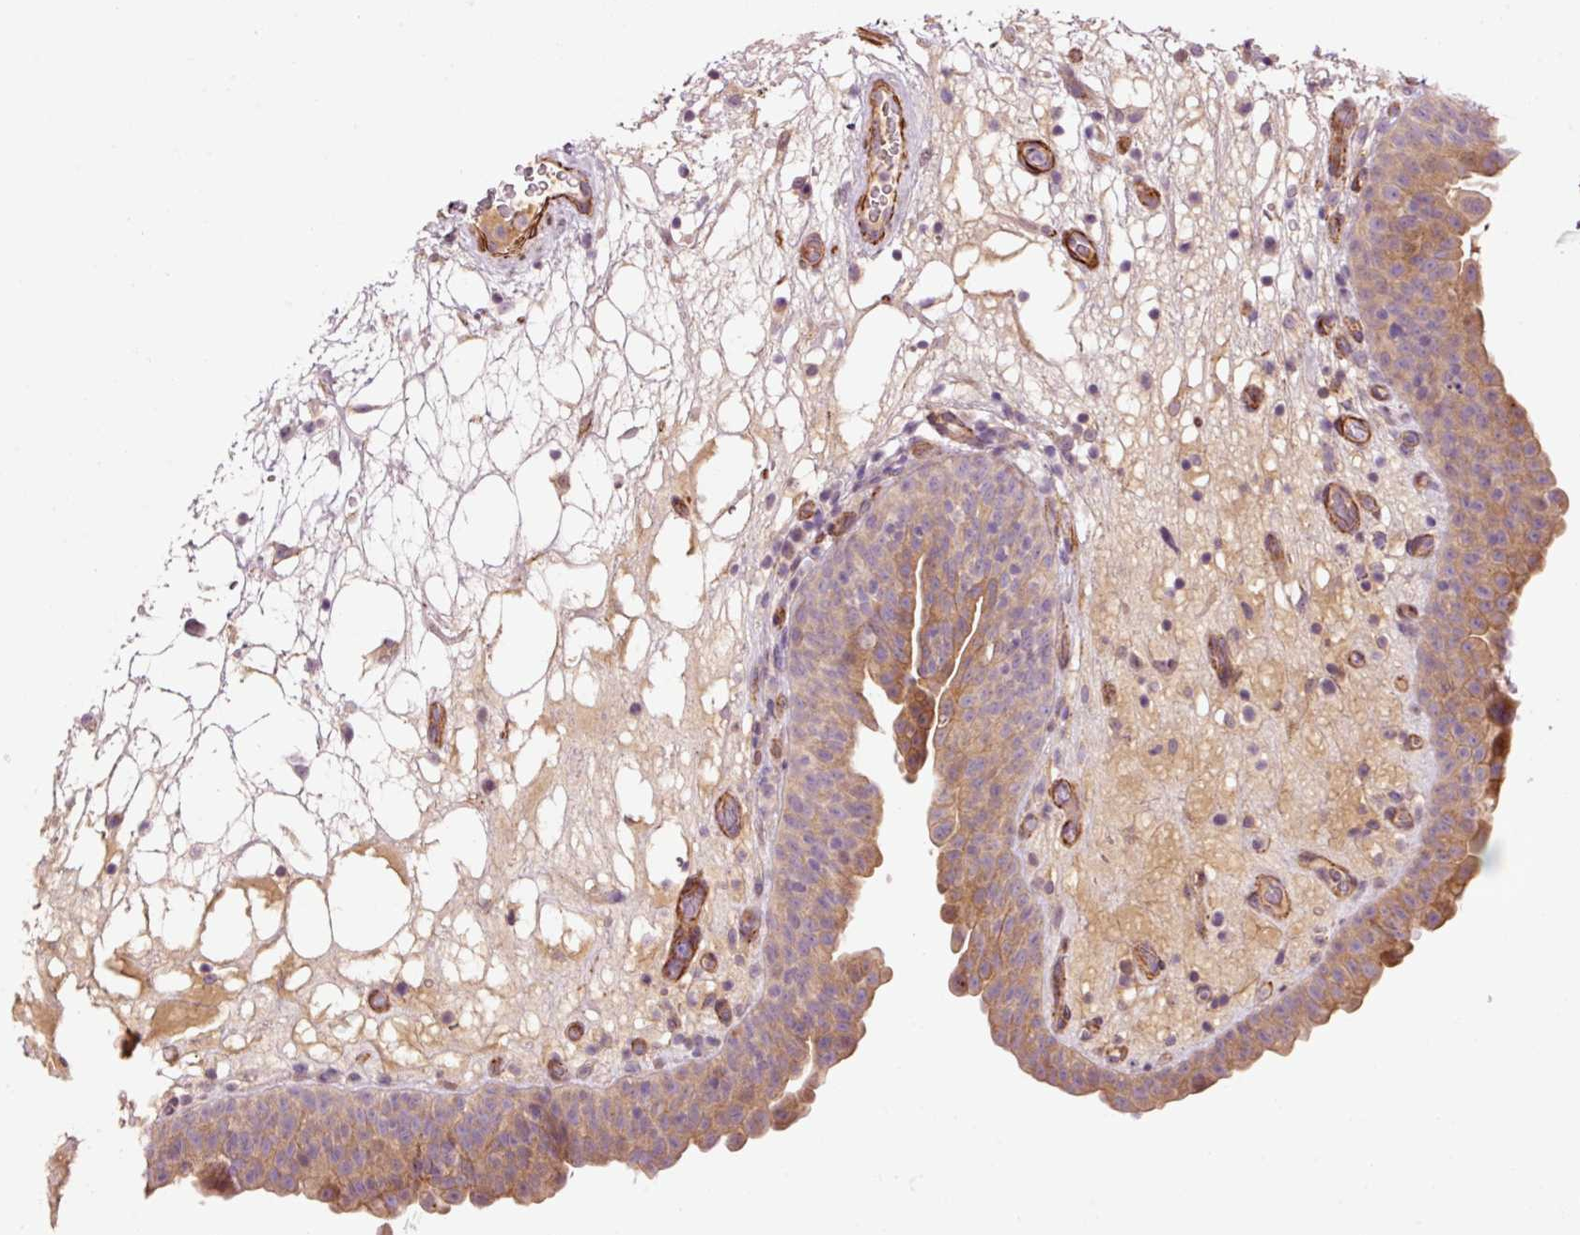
{"staining": {"intensity": "moderate", "quantity": "25%-75%", "location": "cytoplasmic/membranous"}, "tissue": "urinary bladder", "cell_type": "Urothelial cells", "image_type": "normal", "snomed": [{"axis": "morphology", "description": "Normal tissue, NOS"}, {"axis": "topography", "description": "Urinary bladder"}], "caption": "Urothelial cells demonstrate medium levels of moderate cytoplasmic/membranous positivity in approximately 25%-75% of cells in unremarkable human urinary bladder.", "gene": "ANKRD20A1", "patient": {"sex": "male", "age": 71}}